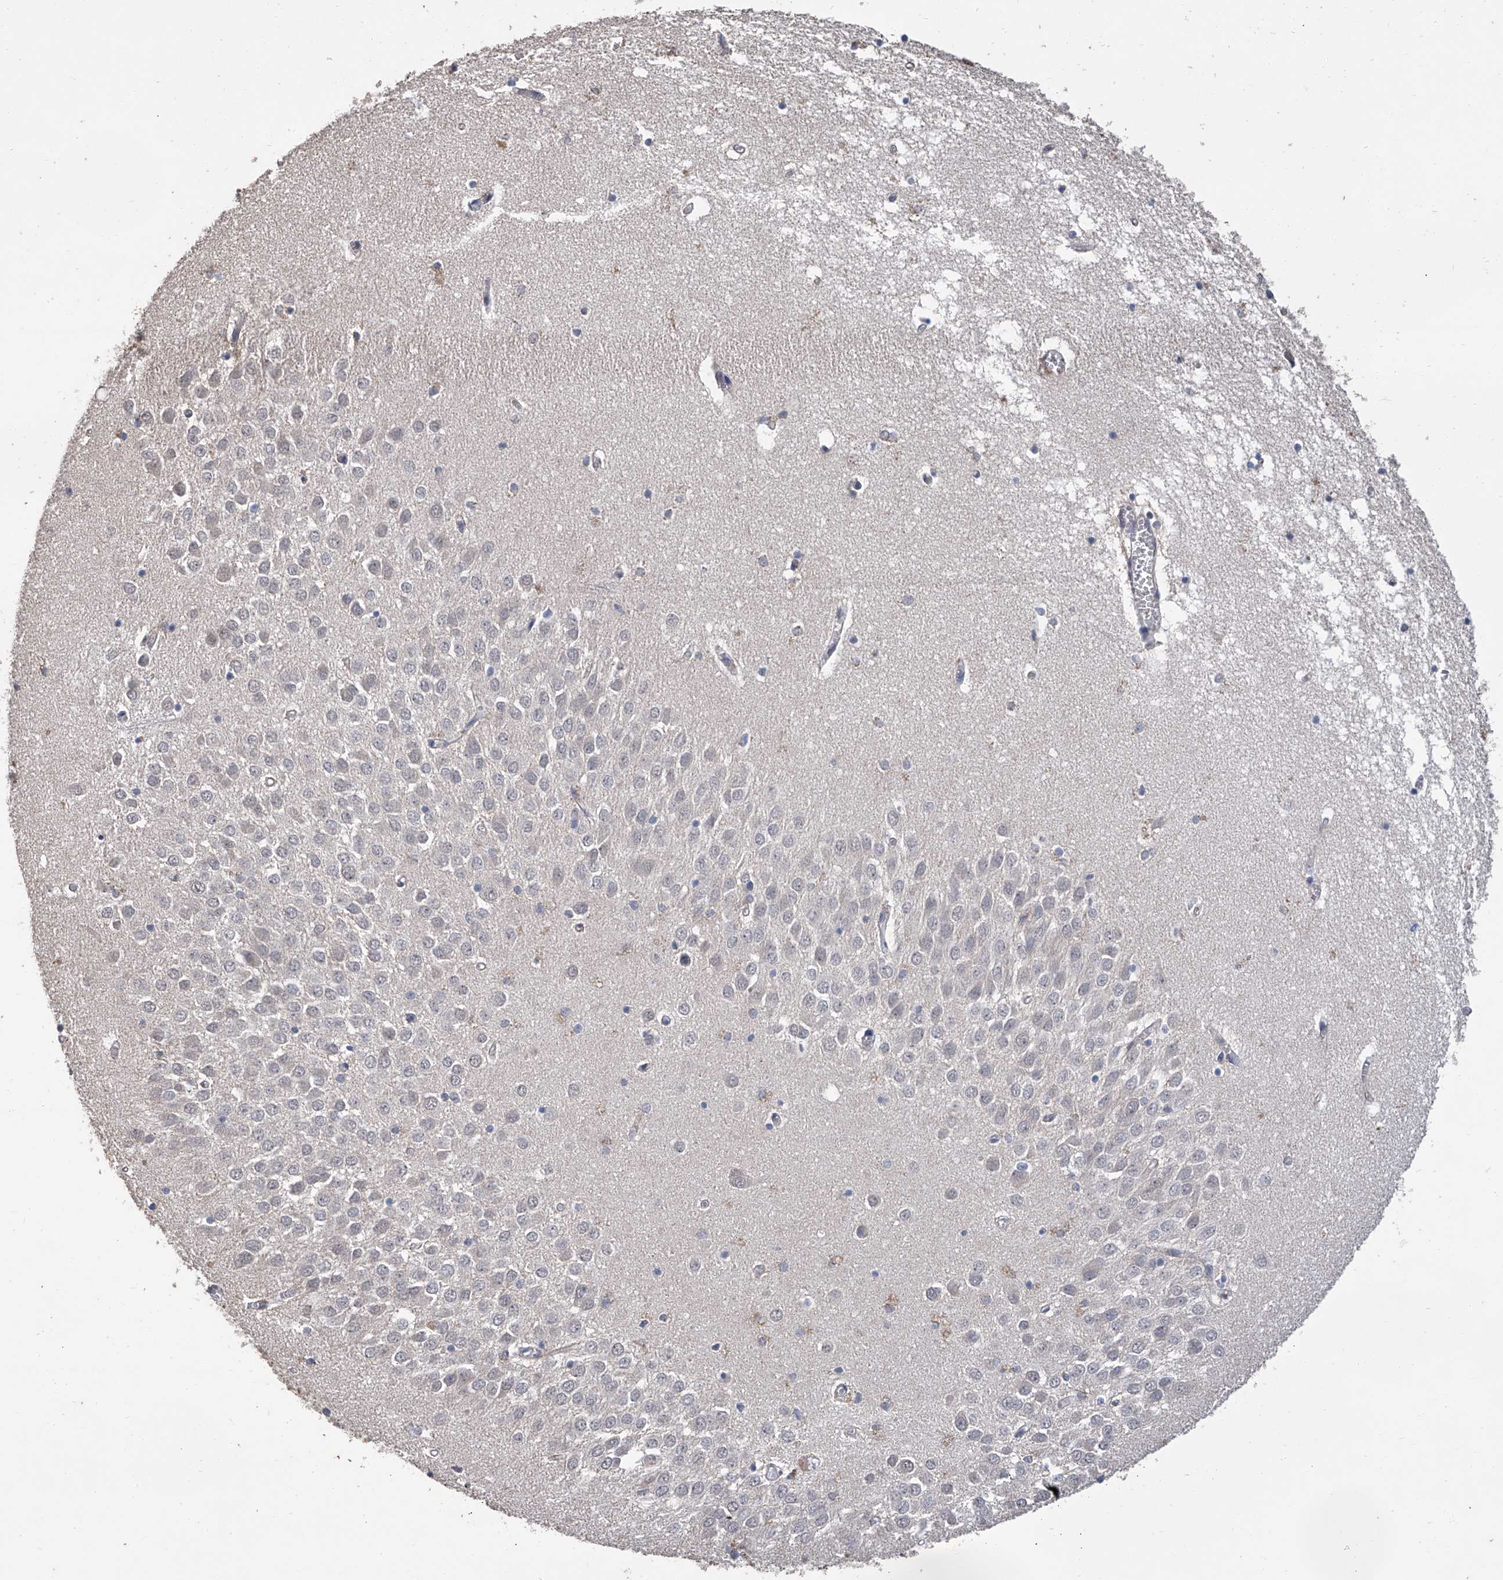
{"staining": {"intensity": "negative", "quantity": "none", "location": "none"}, "tissue": "hippocampus", "cell_type": "Glial cells", "image_type": "normal", "snomed": [{"axis": "morphology", "description": "Normal tissue, NOS"}, {"axis": "topography", "description": "Hippocampus"}], "caption": "Micrograph shows no significant protein expression in glial cells of benign hippocampus. Brightfield microscopy of immunohistochemistry (IHC) stained with DAB (brown) and hematoxylin (blue), captured at high magnification.", "gene": "GPT", "patient": {"sex": "male", "age": 70}}